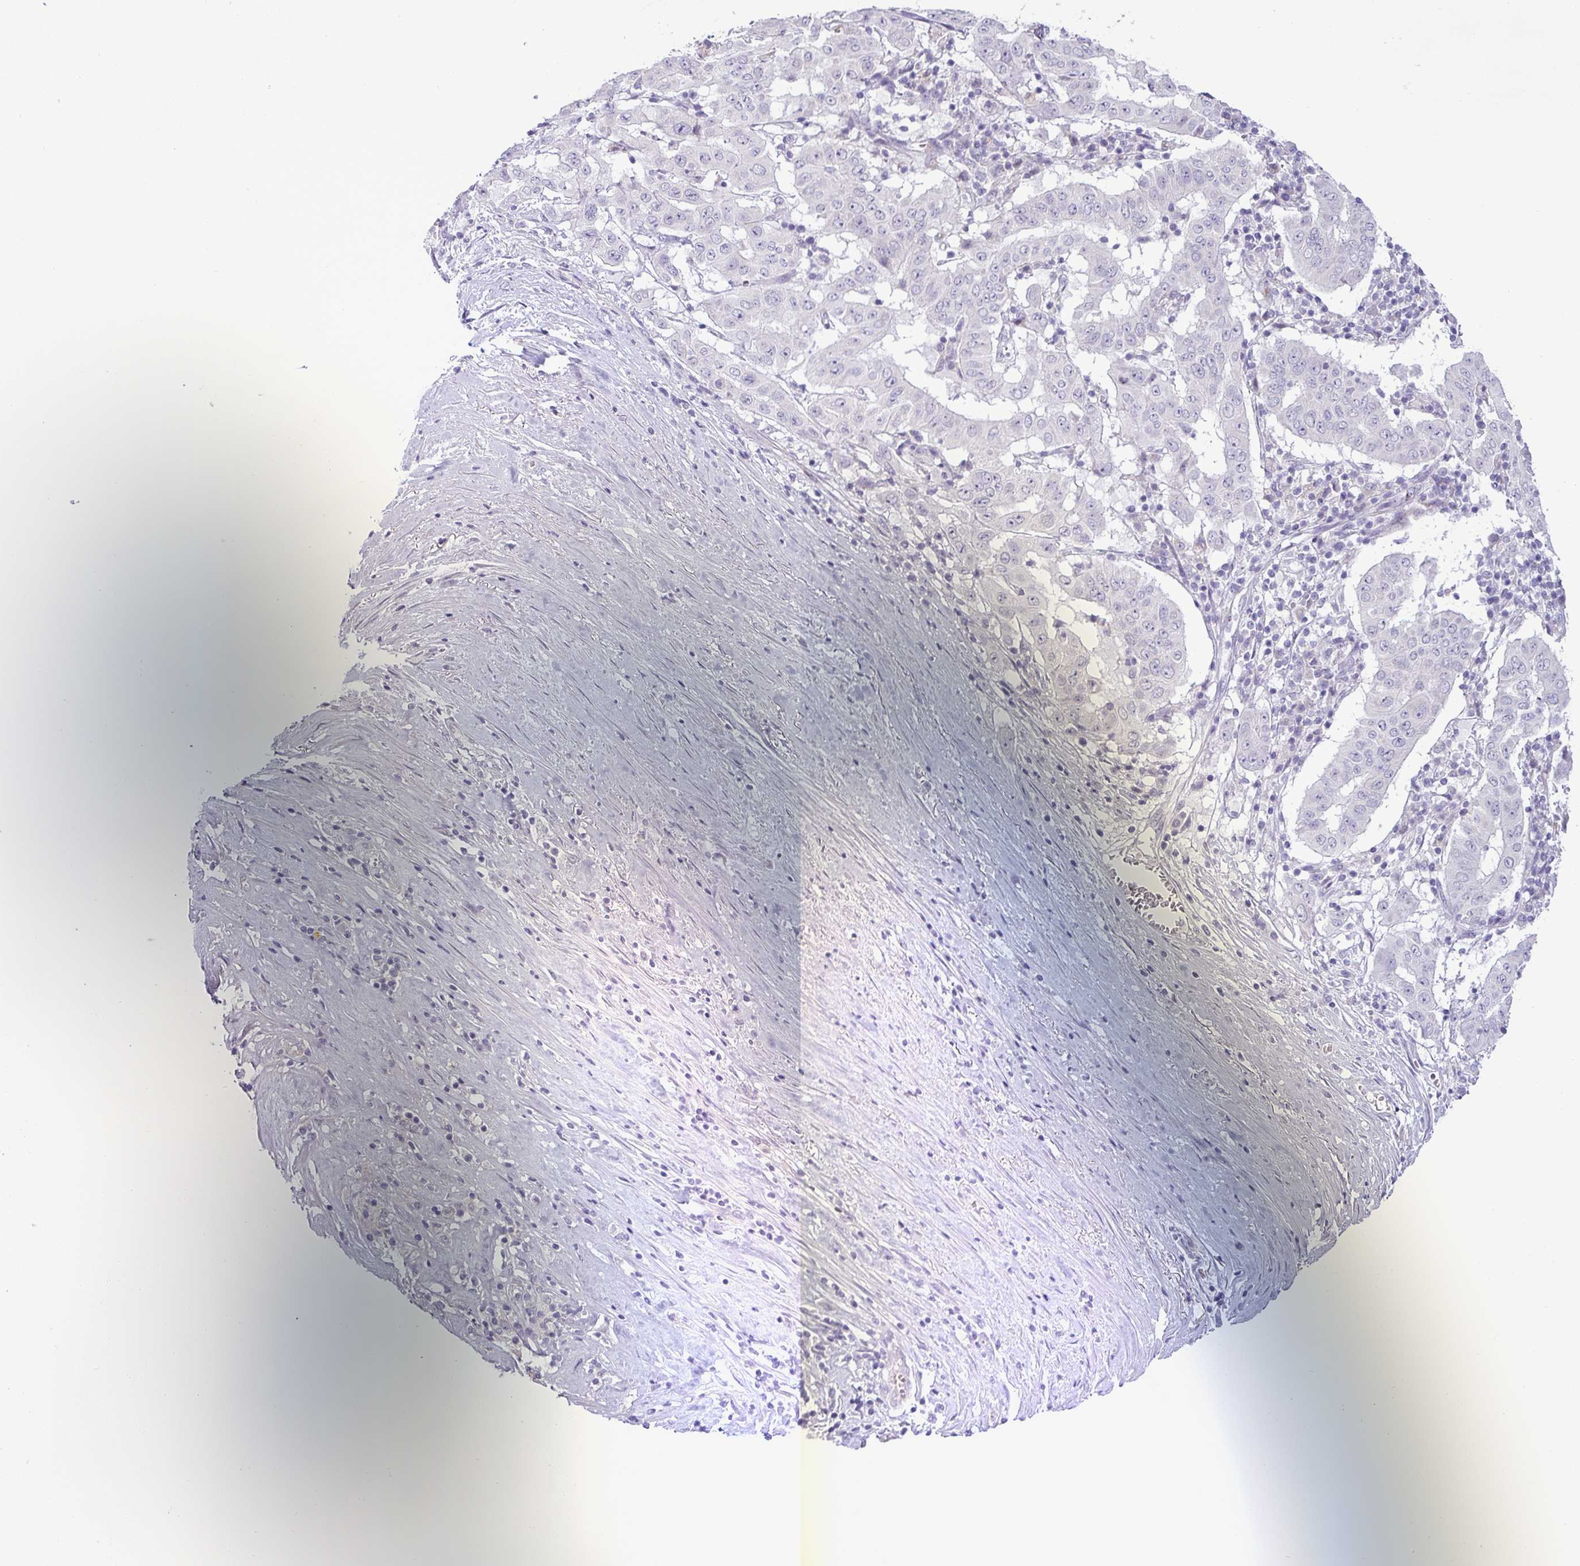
{"staining": {"intensity": "negative", "quantity": "none", "location": "none"}, "tissue": "pancreatic cancer", "cell_type": "Tumor cells", "image_type": "cancer", "snomed": [{"axis": "morphology", "description": "Adenocarcinoma, NOS"}, {"axis": "topography", "description": "Pancreas"}], "caption": "IHC of human pancreatic cancer shows no staining in tumor cells.", "gene": "HBEGF", "patient": {"sex": "male", "age": 63}}